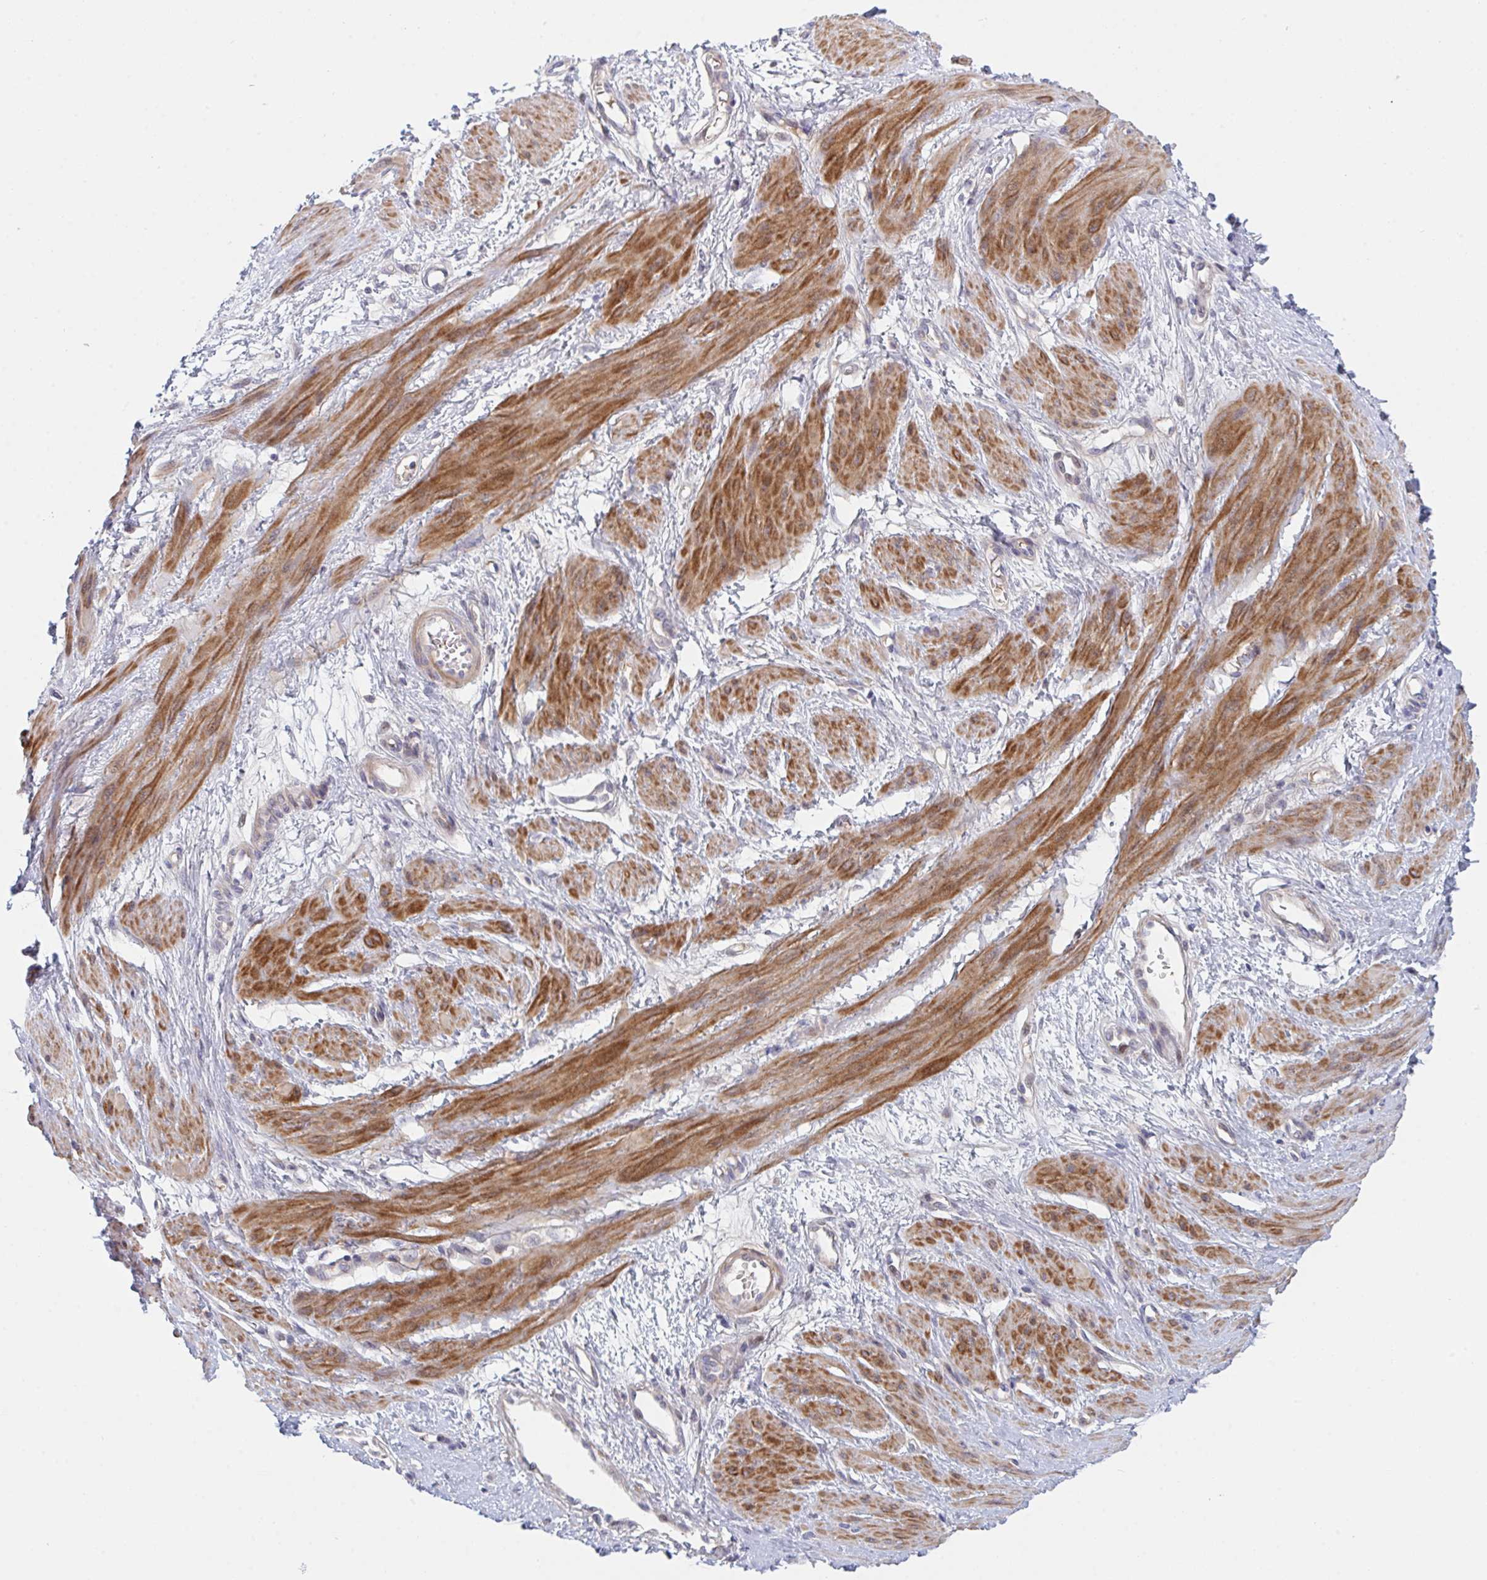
{"staining": {"intensity": "strong", "quantity": ">75%", "location": "cytoplasmic/membranous"}, "tissue": "smooth muscle", "cell_type": "Smooth muscle cells", "image_type": "normal", "snomed": [{"axis": "morphology", "description": "Normal tissue, NOS"}, {"axis": "topography", "description": "Smooth muscle"}, {"axis": "topography", "description": "Uterus"}], "caption": "DAB immunohistochemical staining of normal human smooth muscle exhibits strong cytoplasmic/membranous protein expression in about >75% of smooth muscle cells.", "gene": "TNFSF4", "patient": {"sex": "female", "age": 39}}